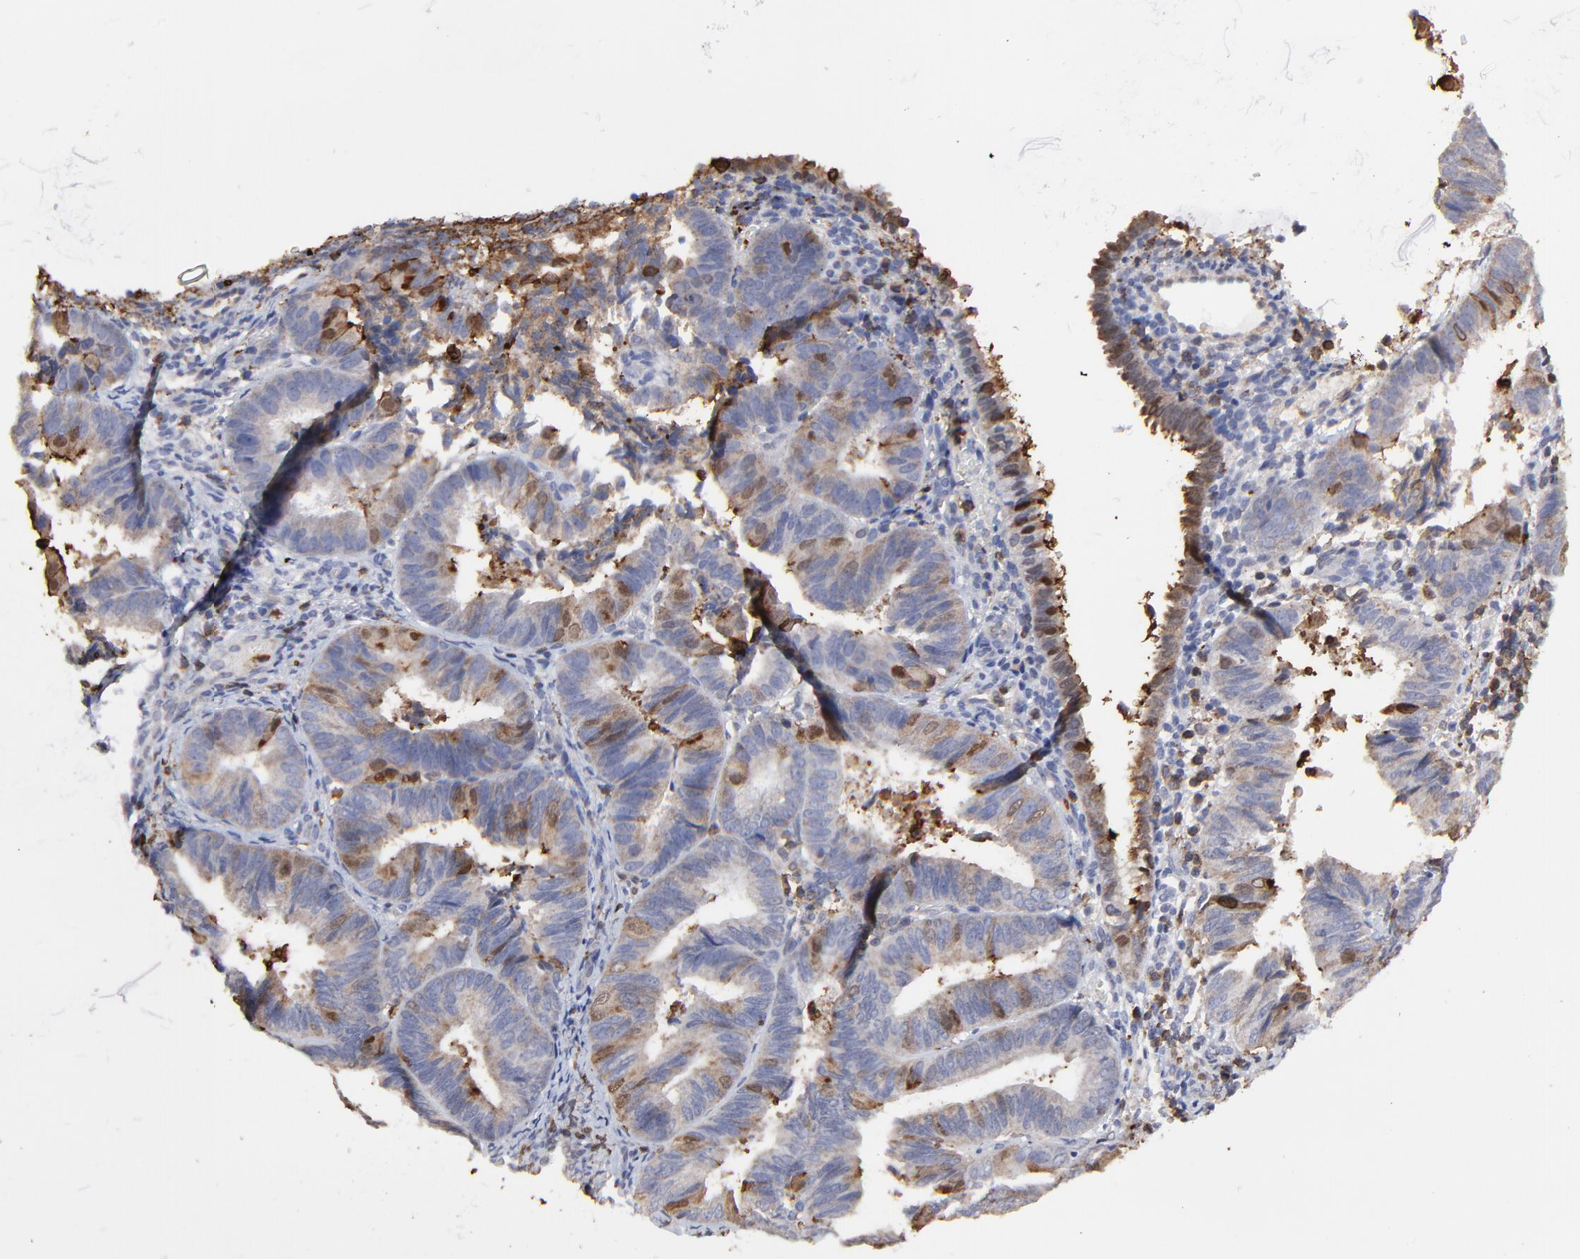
{"staining": {"intensity": "moderate", "quantity": "25%-75%", "location": "cytoplasmic/membranous"}, "tissue": "endometrial cancer", "cell_type": "Tumor cells", "image_type": "cancer", "snomed": [{"axis": "morphology", "description": "Adenocarcinoma, NOS"}, {"axis": "topography", "description": "Endometrium"}], "caption": "The immunohistochemical stain labels moderate cytoplasmic/membranous expression in tumor cells of endometrial adenocarcinoma tissue.", "gene": "SLC6A14", "patient": {"sex": "female", "age": 63}}